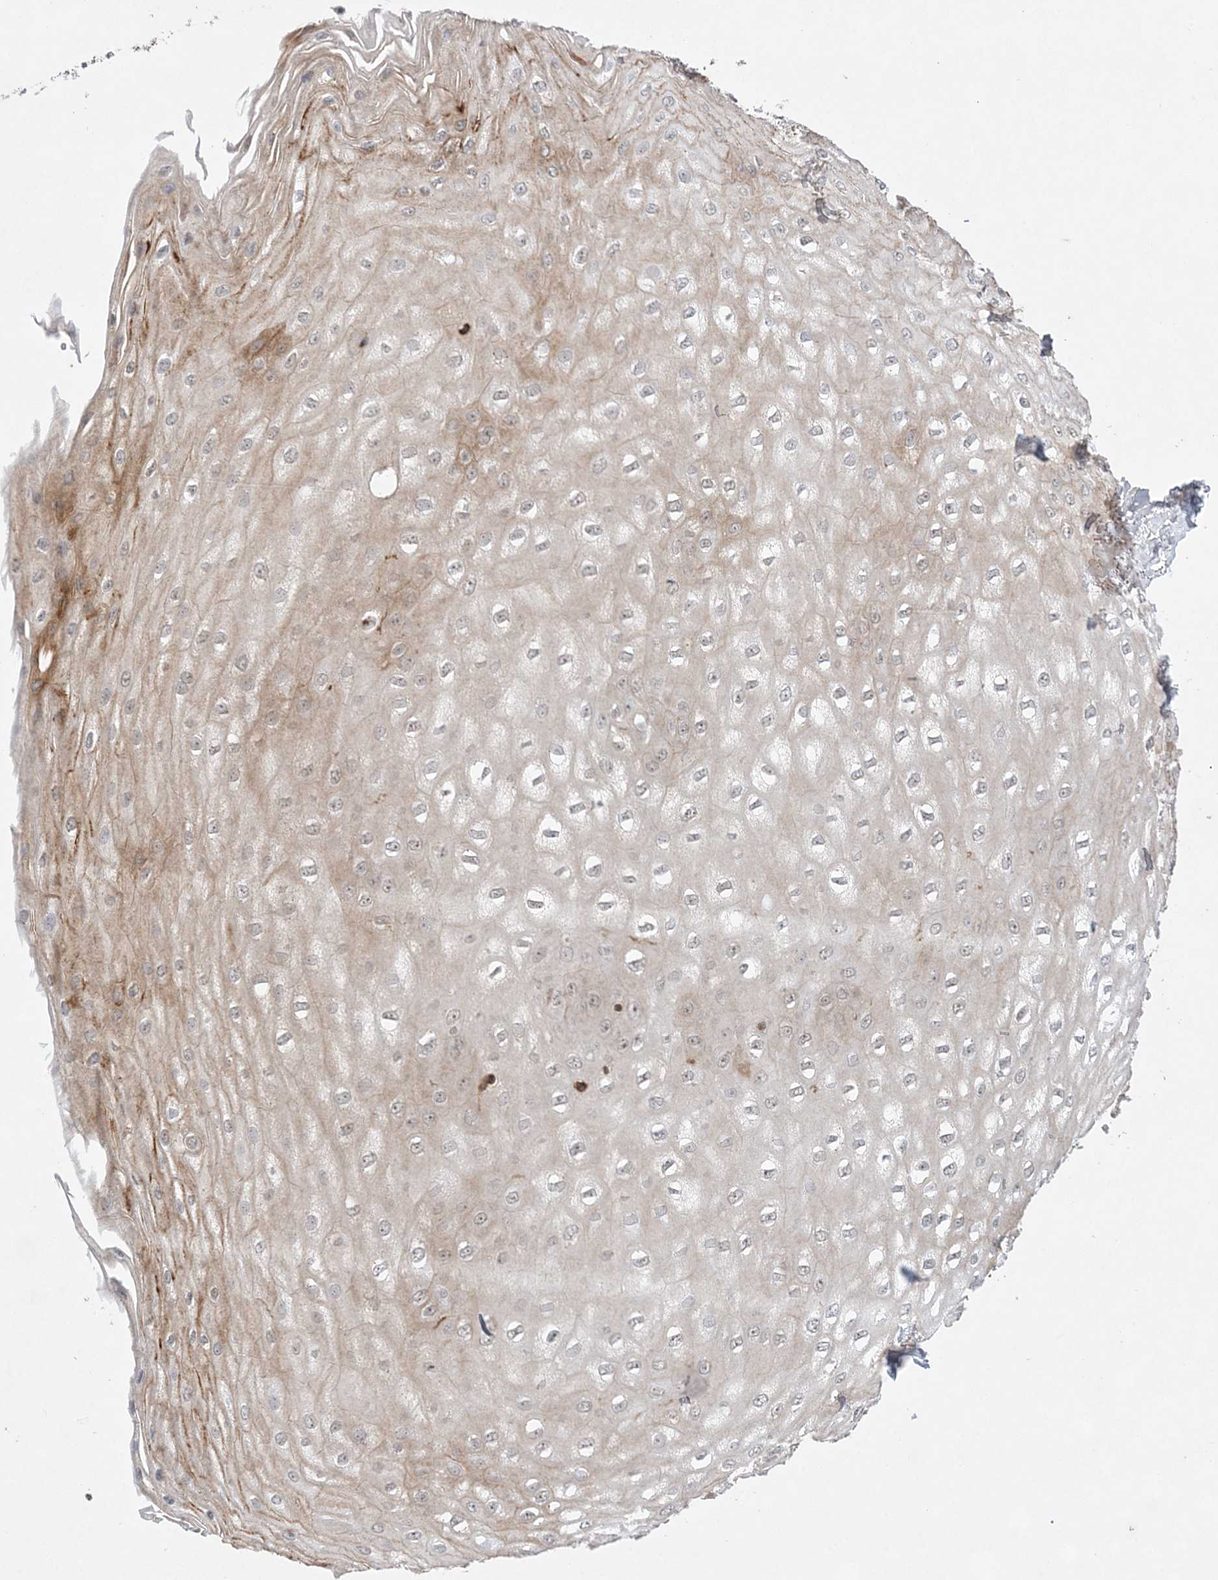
{"staining": {"intensity": "weak", "quantity": "25%-75%", "location": "cytoplasmic/membranous,nuclear"}, "tissue": "esophagus", "cell_type": "Squamous epithelial cells", "image_type": "normal", "snomed": [{"axis": "morphology", "description": "Normal tissue, NOS"}, {"axis": "topography", "description": "Esophagus"}], "caption": "Protein staining demonstrates weak cytoplasmic/membranous,nuclear positivity in about 25%-75% of squamous epithelial cells in normal esophagus.", "gene": "TMEM132B", "patient": {"sex": "male", "age": 60}}